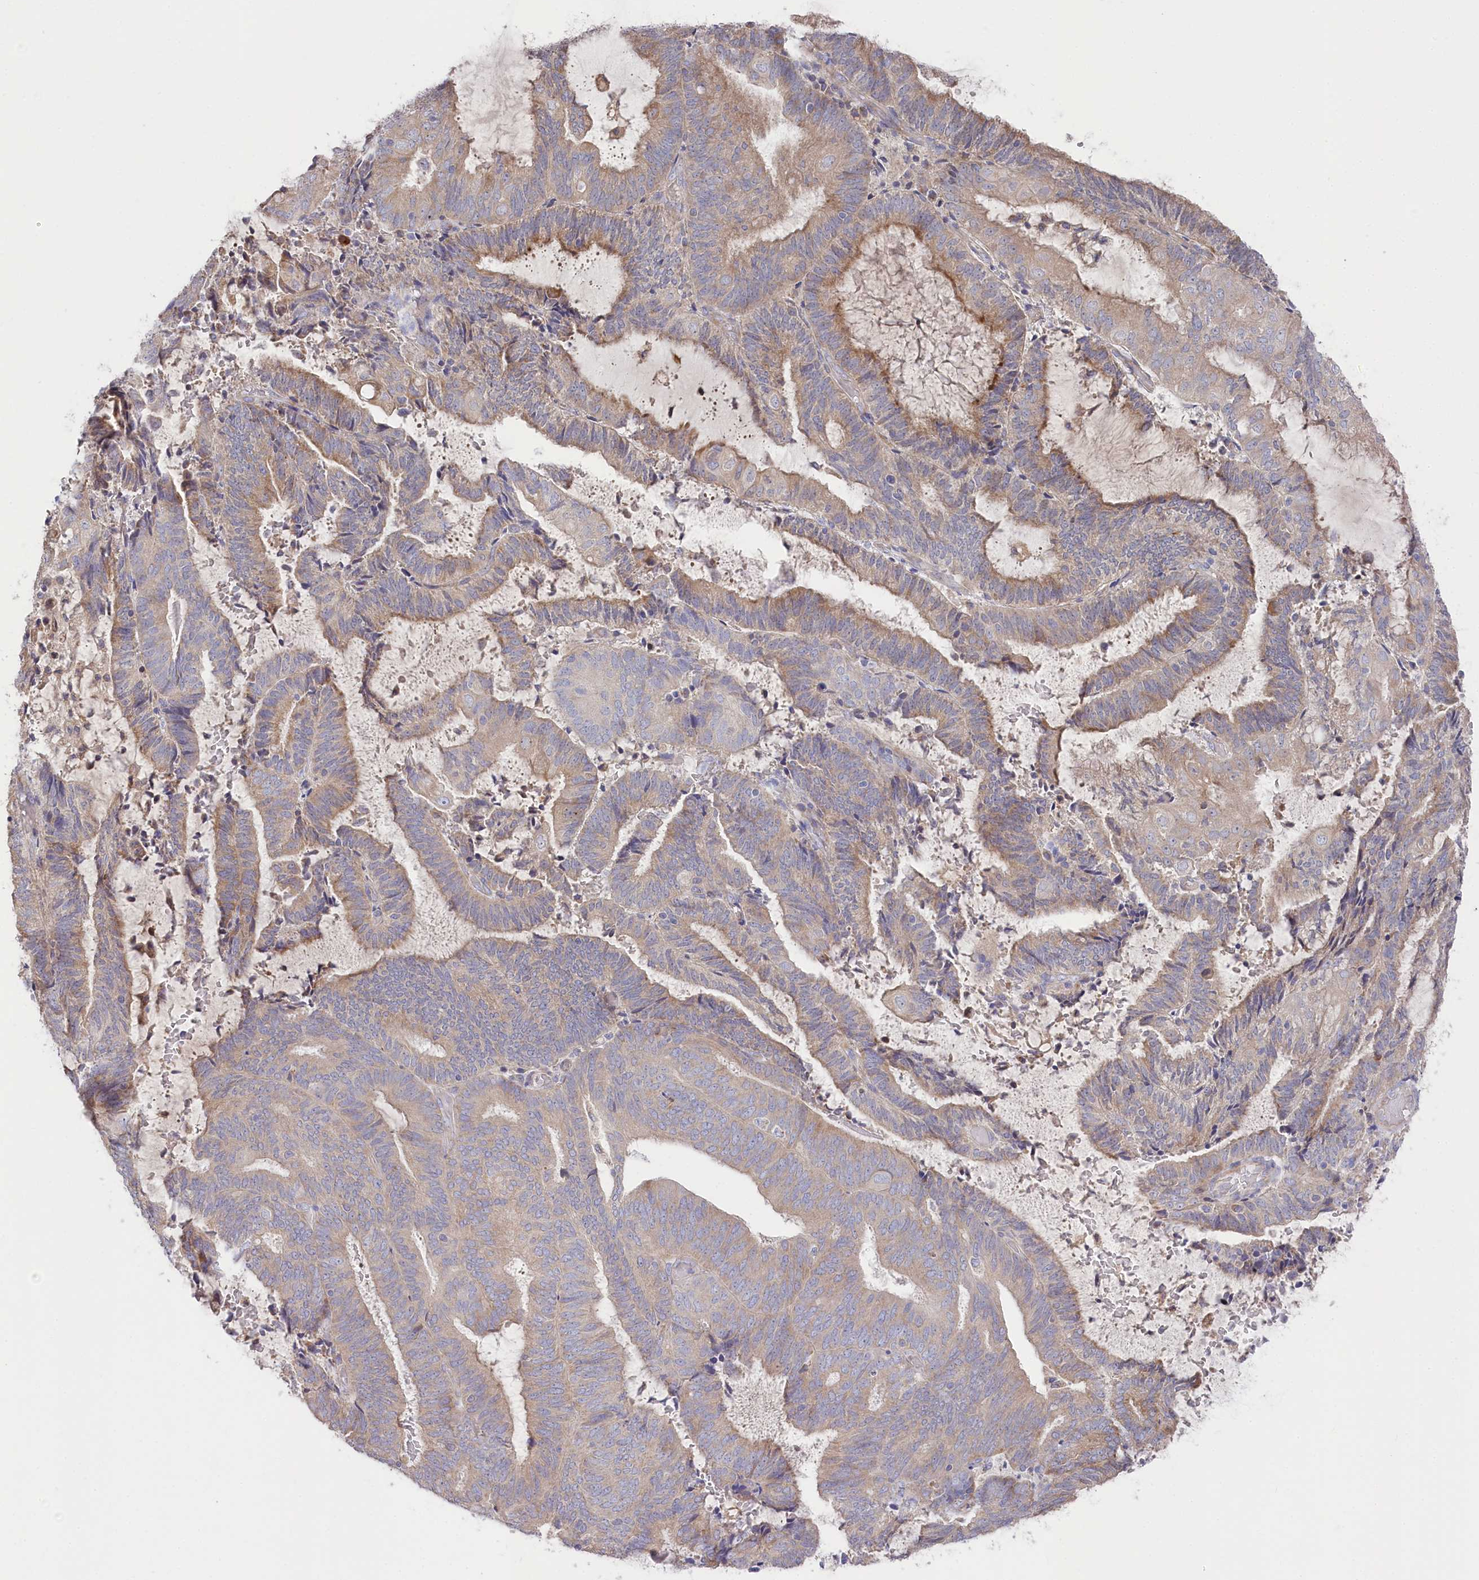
{"staining": {"intensity": "moderate", "quantity": ">75%", "location": "cytoplasmic/membranous"}, "tissue": "endometrial cancer", "cell_type": "Tumor cells", "image_type": "cancer", "snomed": [{"axis": "morphology", "description": "Adenocarcinoma, NOS"}, {"axis": "topography", "description": "Endometrium"}], "caption": "Endometrial adenocarcinoma tissue shows moderate cytoplasmic/membranous expression in approximately >75% of tumor cells", "gene": "POGLUT1", "patient": {"sex": "female", "age": 81}}